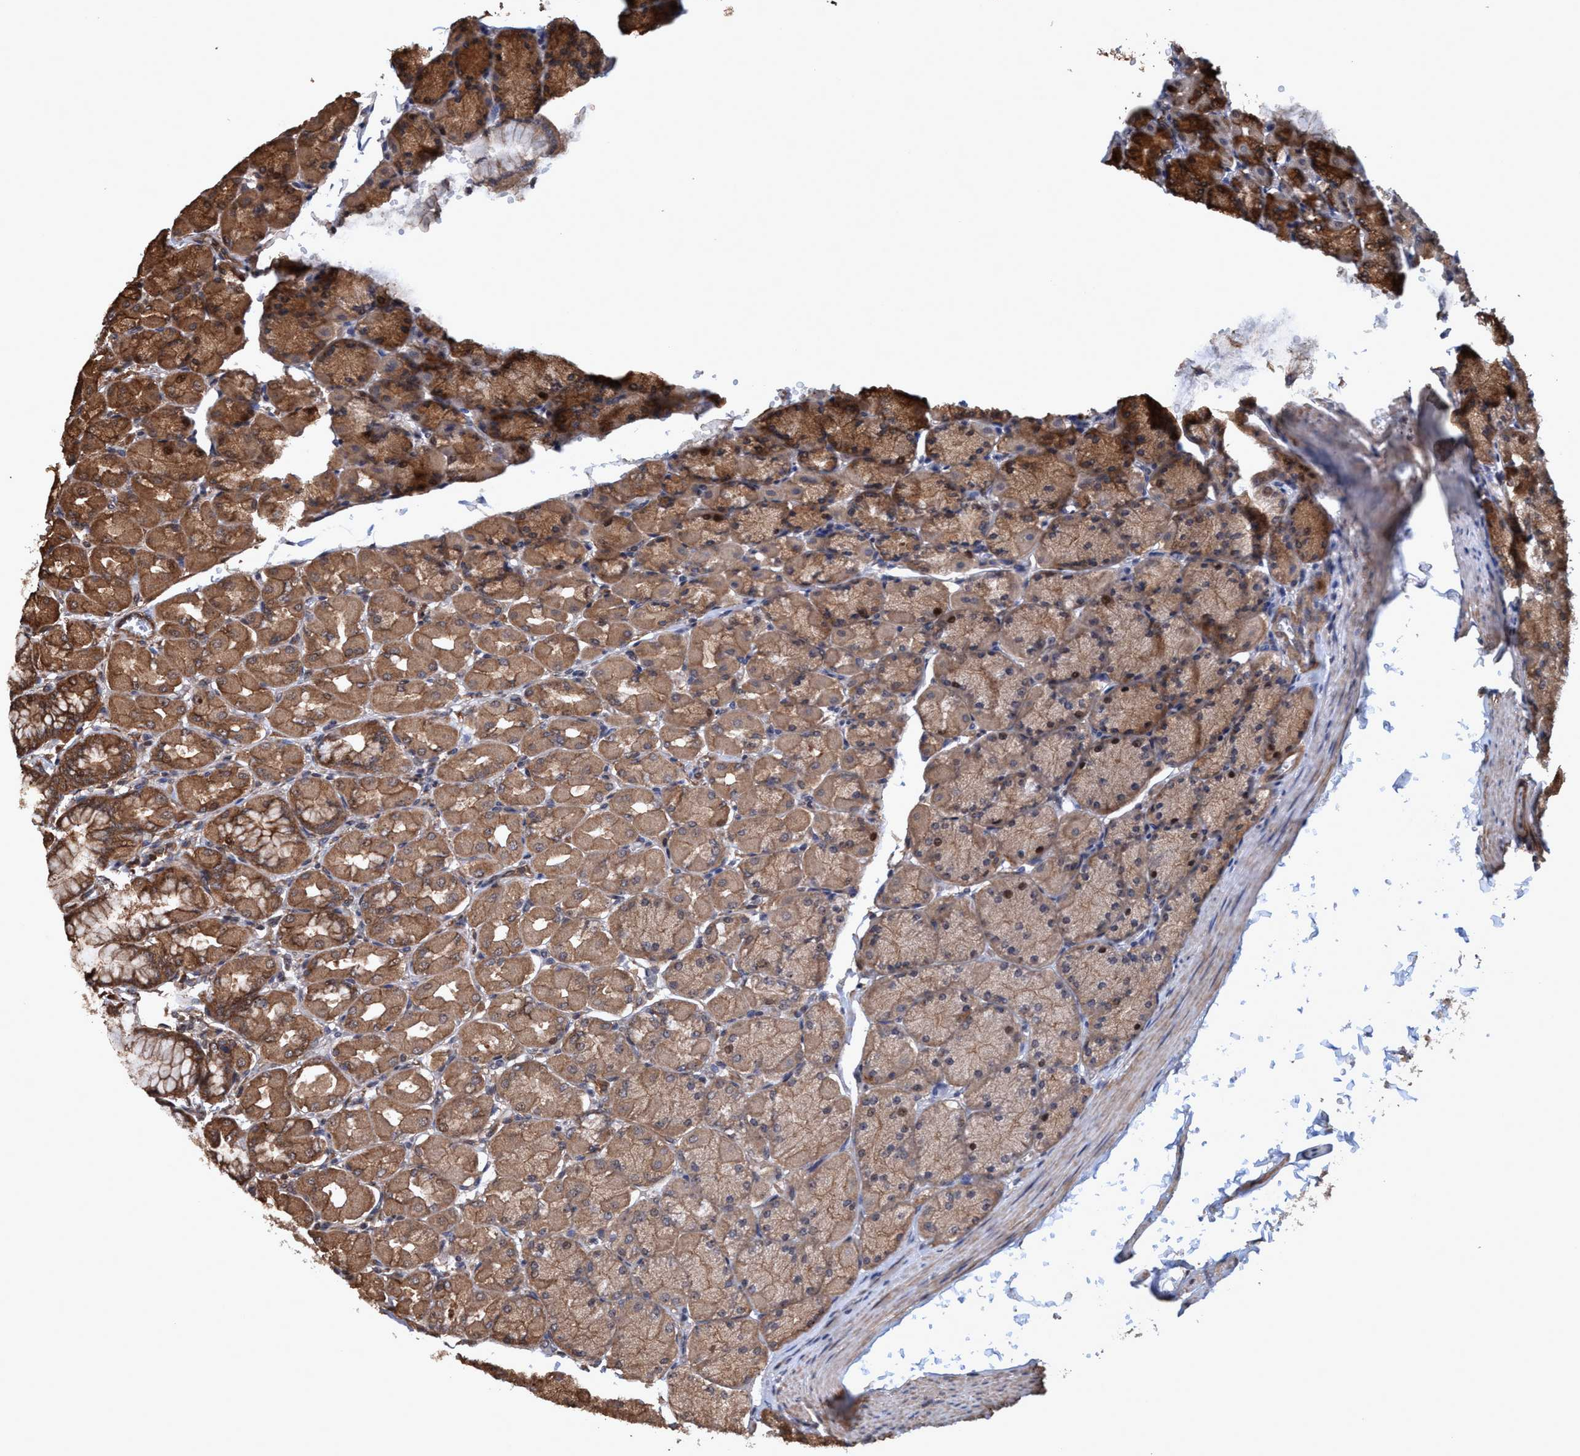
{"staining": {"intensity": "moderate", "quantity": ">75%", "location": "cytoplasmic/membranous,nuclear"}, "tissue": "stomach", "cell_type": "Glandular cells", "image_type": "normal", "snomed": [{"axis": "morphology", "description": "Normal tissue, NOS"}, {"axis": "topography", "description": "Stomach, upper"}], "caption": "Benign stomach exhibits moderate cytoplasmic/membranous,nuclear positivity in about >75% of glandular cells, visualized by immunohistochemistry. (DAB (3,3'-diaminobenzidine) IHC, brown staining for protein, blue staining for nuclei).", "gene": "TRPC7", "patient": {"sex": "female", "age": 56}}